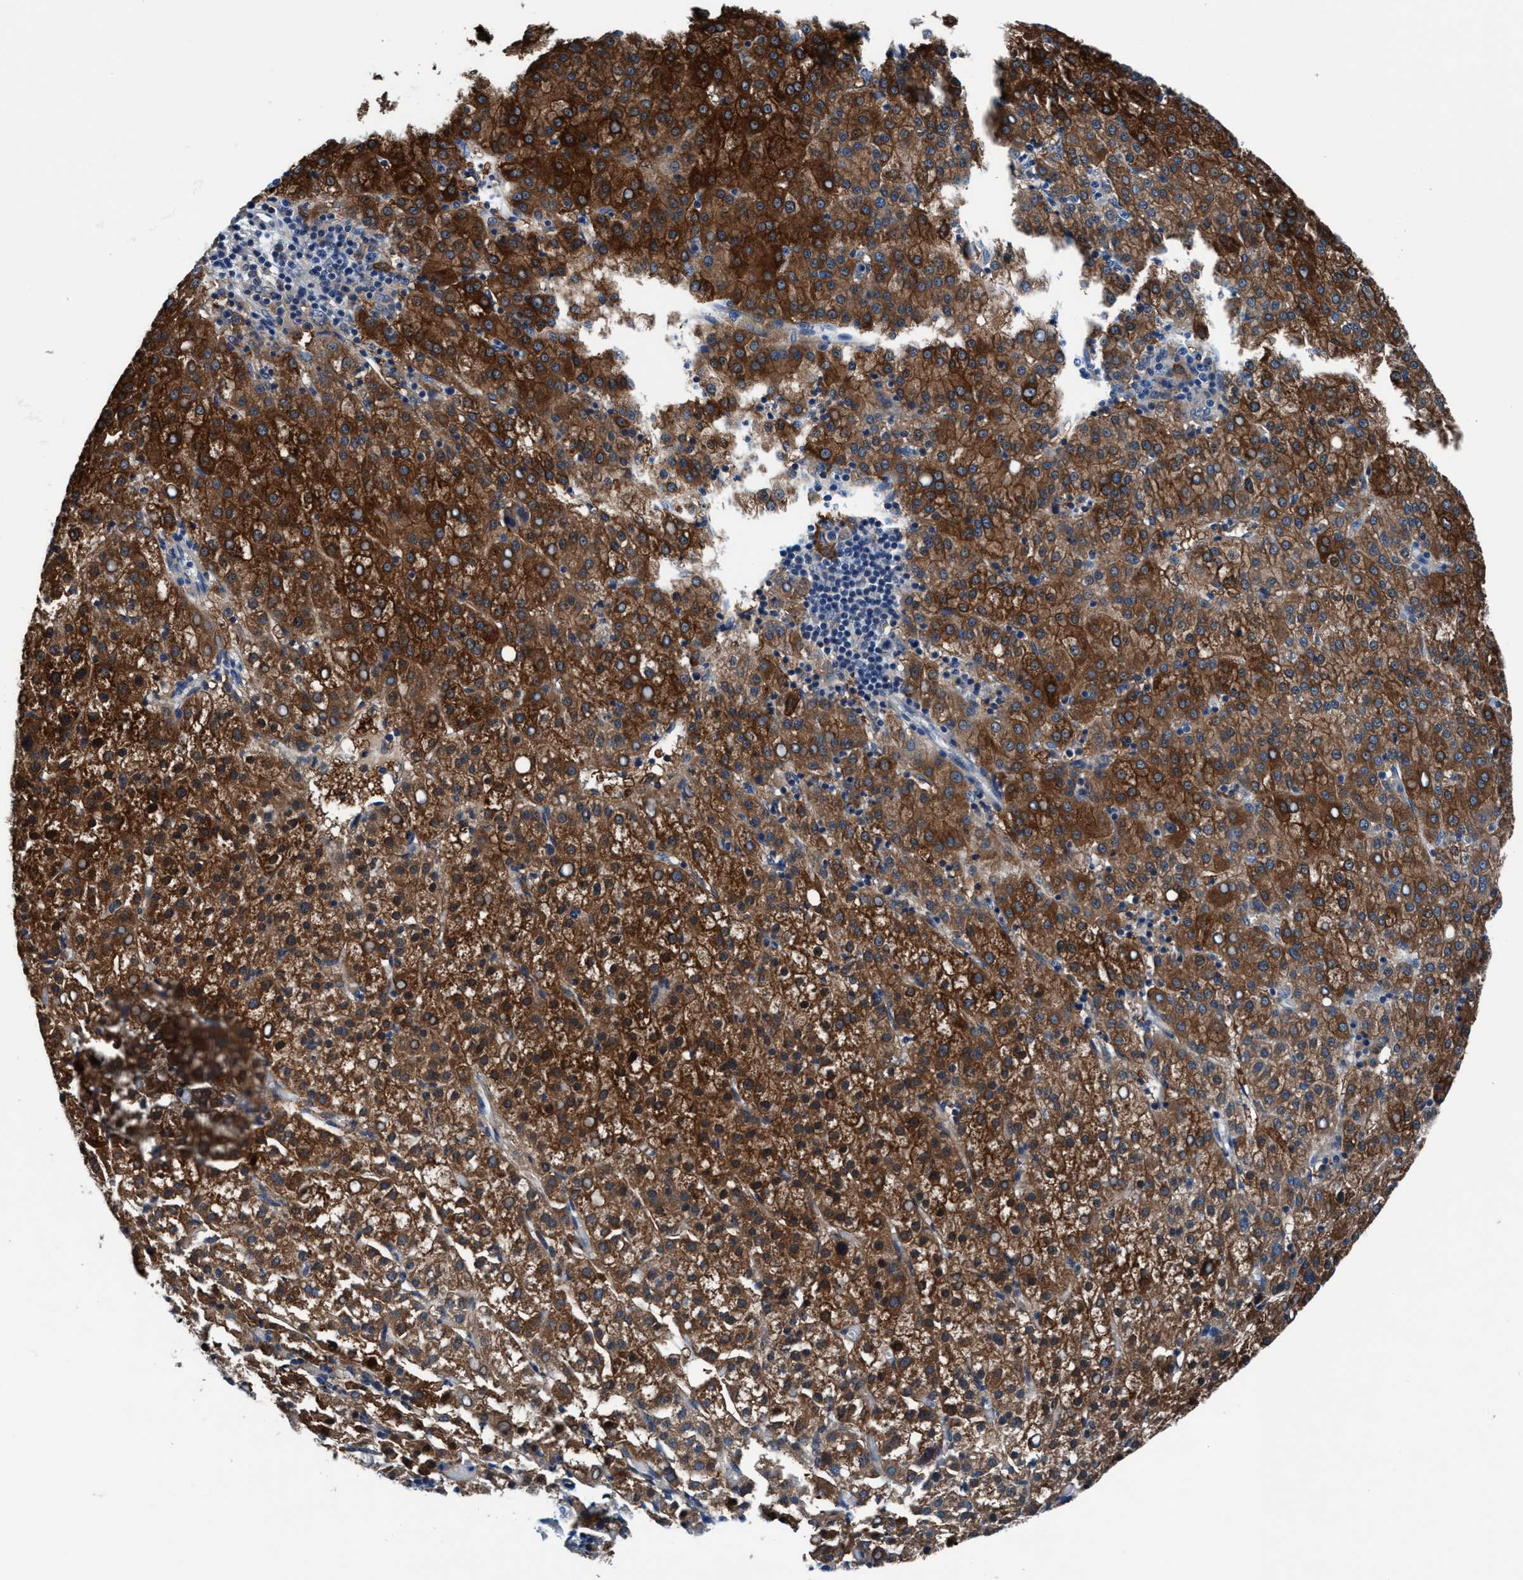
{"staining": {"intensity": "strong", "quantity": ">75%", "location": "cytoplasmic/membranous"}, "tissue": "liver cancer", "cell_type": "Tumor cells", "image_type": "cancer", "snomed": [{"axis": "morphology", "description": "Carcinoma, Hepatocellular, NOS"}, {"axis": "topography", "description": "Liver"}], "caption": "This micrograph exhibits IHC staining of human liver cancer, with high strong cytoplasmic/membranous positivity in about >75% of tumor cells.", "gene": "TMEM94", "patient": {"sex": "female", "age": 58}}